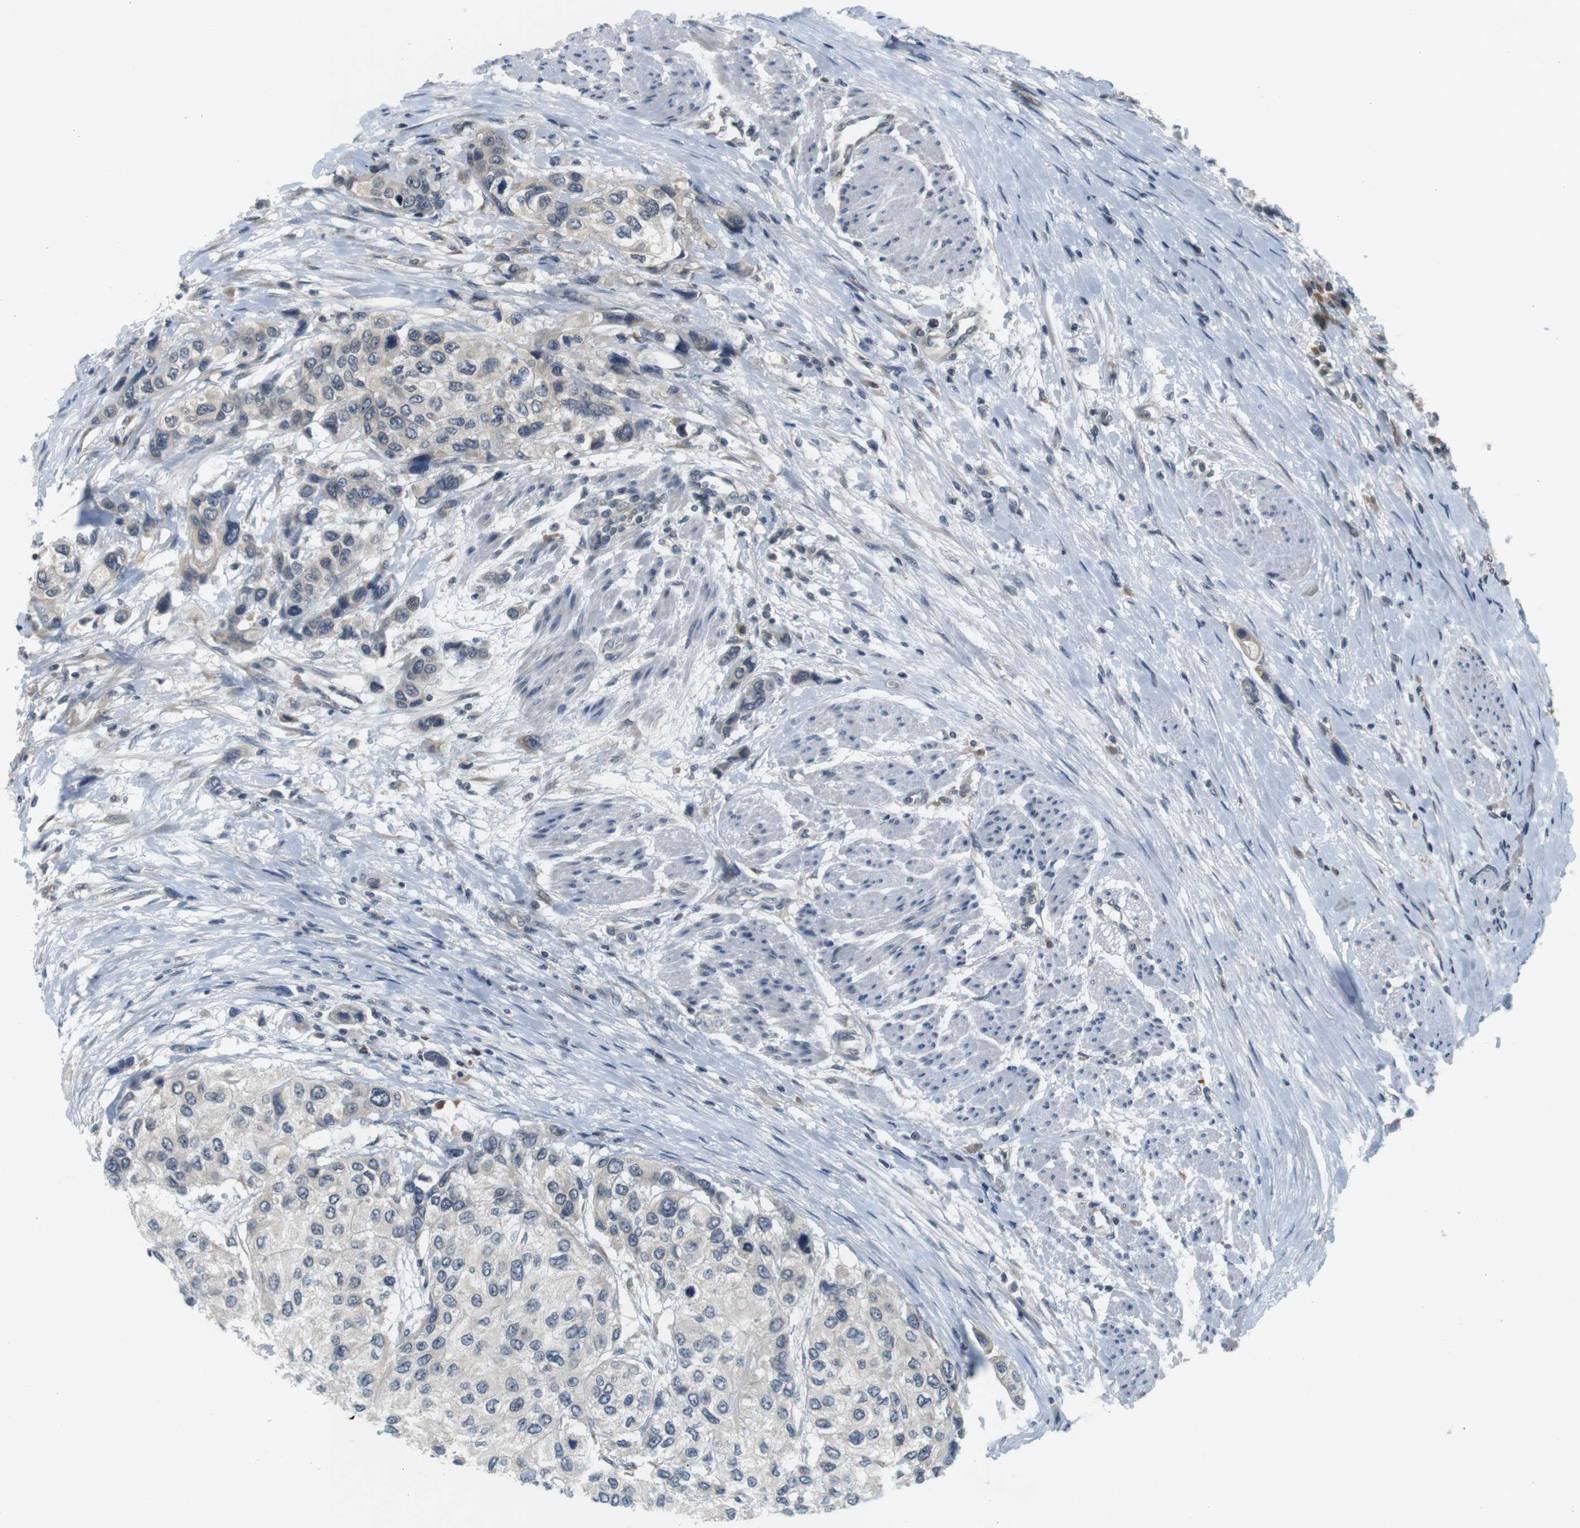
{"staining": {"intensity": "negative", "quantity": "none", "location": "none"}, "tissue": "urothelial cancer", "cell_type": "Tumor cells", "image_type": "cancer", "snomed": [{"axis": "morphology", "description": "Urothelial carcinoma, High grade"}, {"axis": "topography", "description": "Urinary bladder"}], "caption": "Tumor cells show no significant protein positivity in urothelial cancer.", "gene": "WNT7A", "patient": {"sex": "female", "age": 56}}